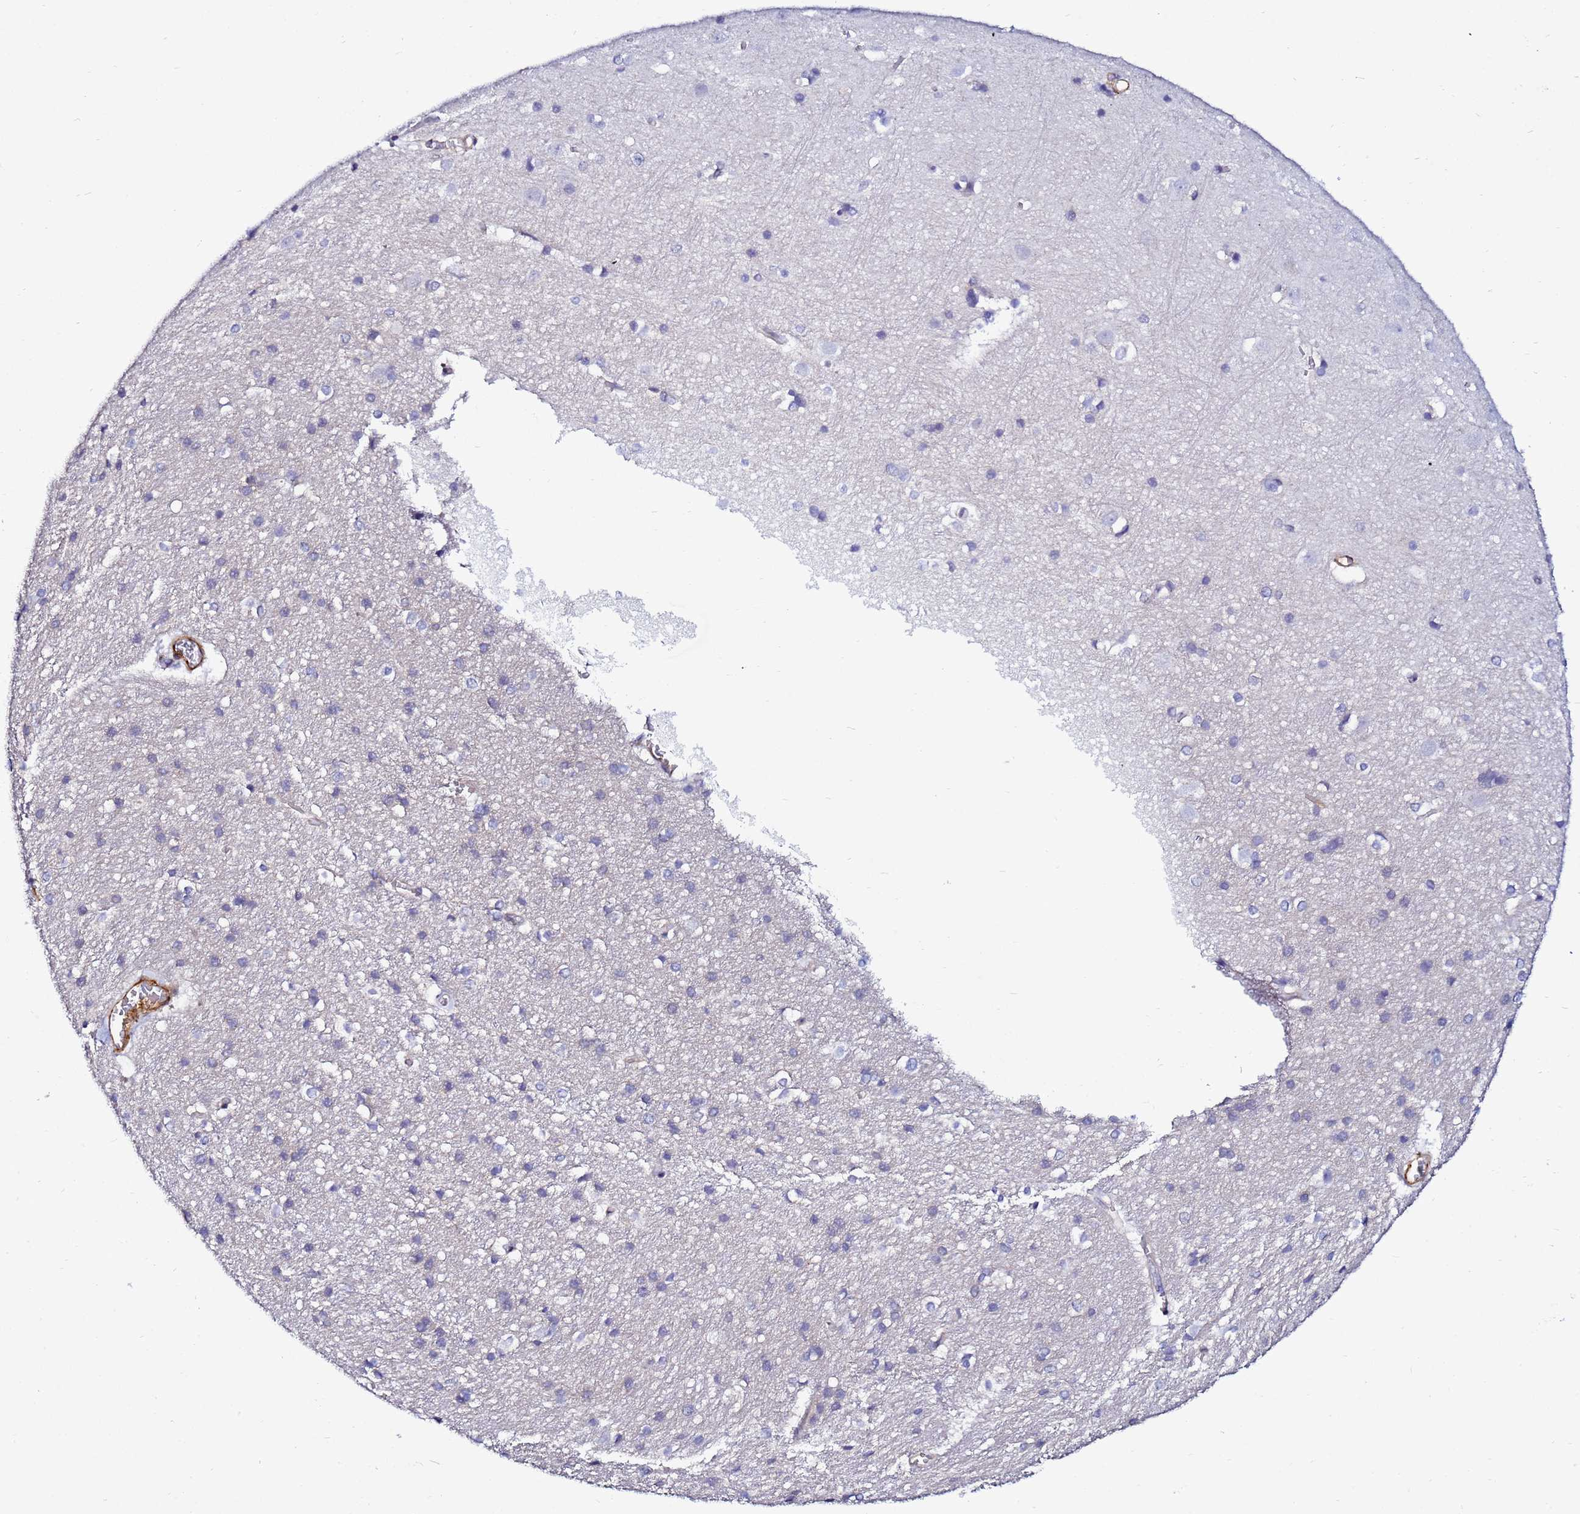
{"staining": {"intensity": "moderate", "quantity": "<25%", "location": "cytoplasmic/membranous"}, "tissue": "cerebral cortex", "cell_type": "Endothelial cells", "image_type": "normal", "snomed": [{"axis": "morphology", "description": "Normal tissue, NOS"}, {"axis": "topography", "description": "Cerebral cortex"}], "caption": "Immunohistochemistry (IHC) micrograph of normal cerebral cortex stained for a protein (brown), which displays low levels of moderate cytoplasmic/membranous expression in about <25% of endothelial cells.", "gene": "DEFB104A", "patient": {"sex": "male", "age": 54}}